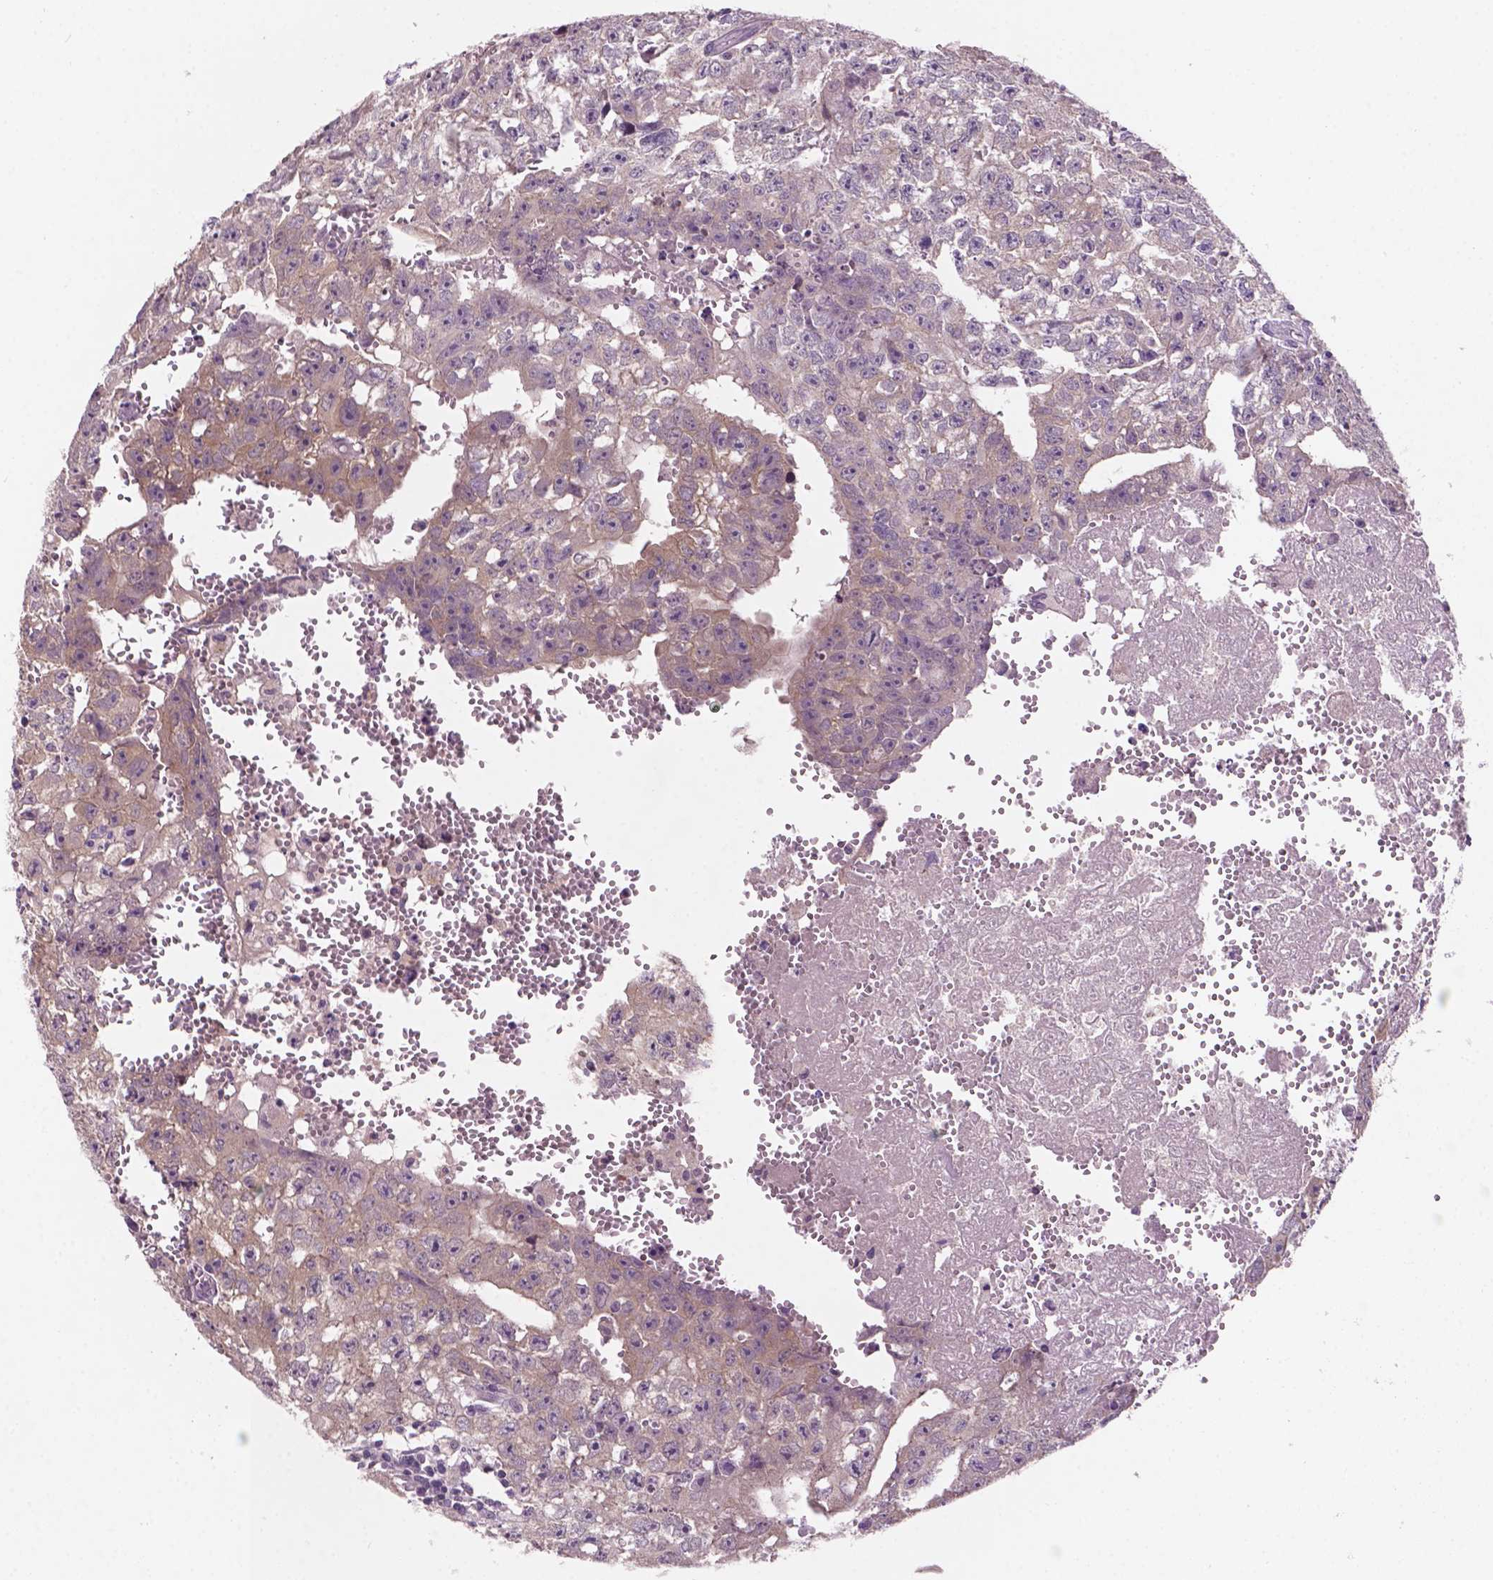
{"staining": {"intensity": "negative", "quantity": "none", "location": "none"}, "tissue": "testis cancer", "cell_type": "Tumor cells", "image_type": "cancer", "snomed": [{"axis": "morphology", "description": "Carcinoma, Embryonal, NOS"}, {"axis": "morphology", "description": "Teratoma, malignant, NOS"}, {"axis": "topography", "description": "Testis"}], "caption": "Testis cancer (malignant teratoma) was stained to show a protein in brown. There is no significant expression in tumor cells. (IHC, brightfield microscopy, high magnification).", "gene": "GXYLT2", "patient": {"sex": "male", "age": 24}}